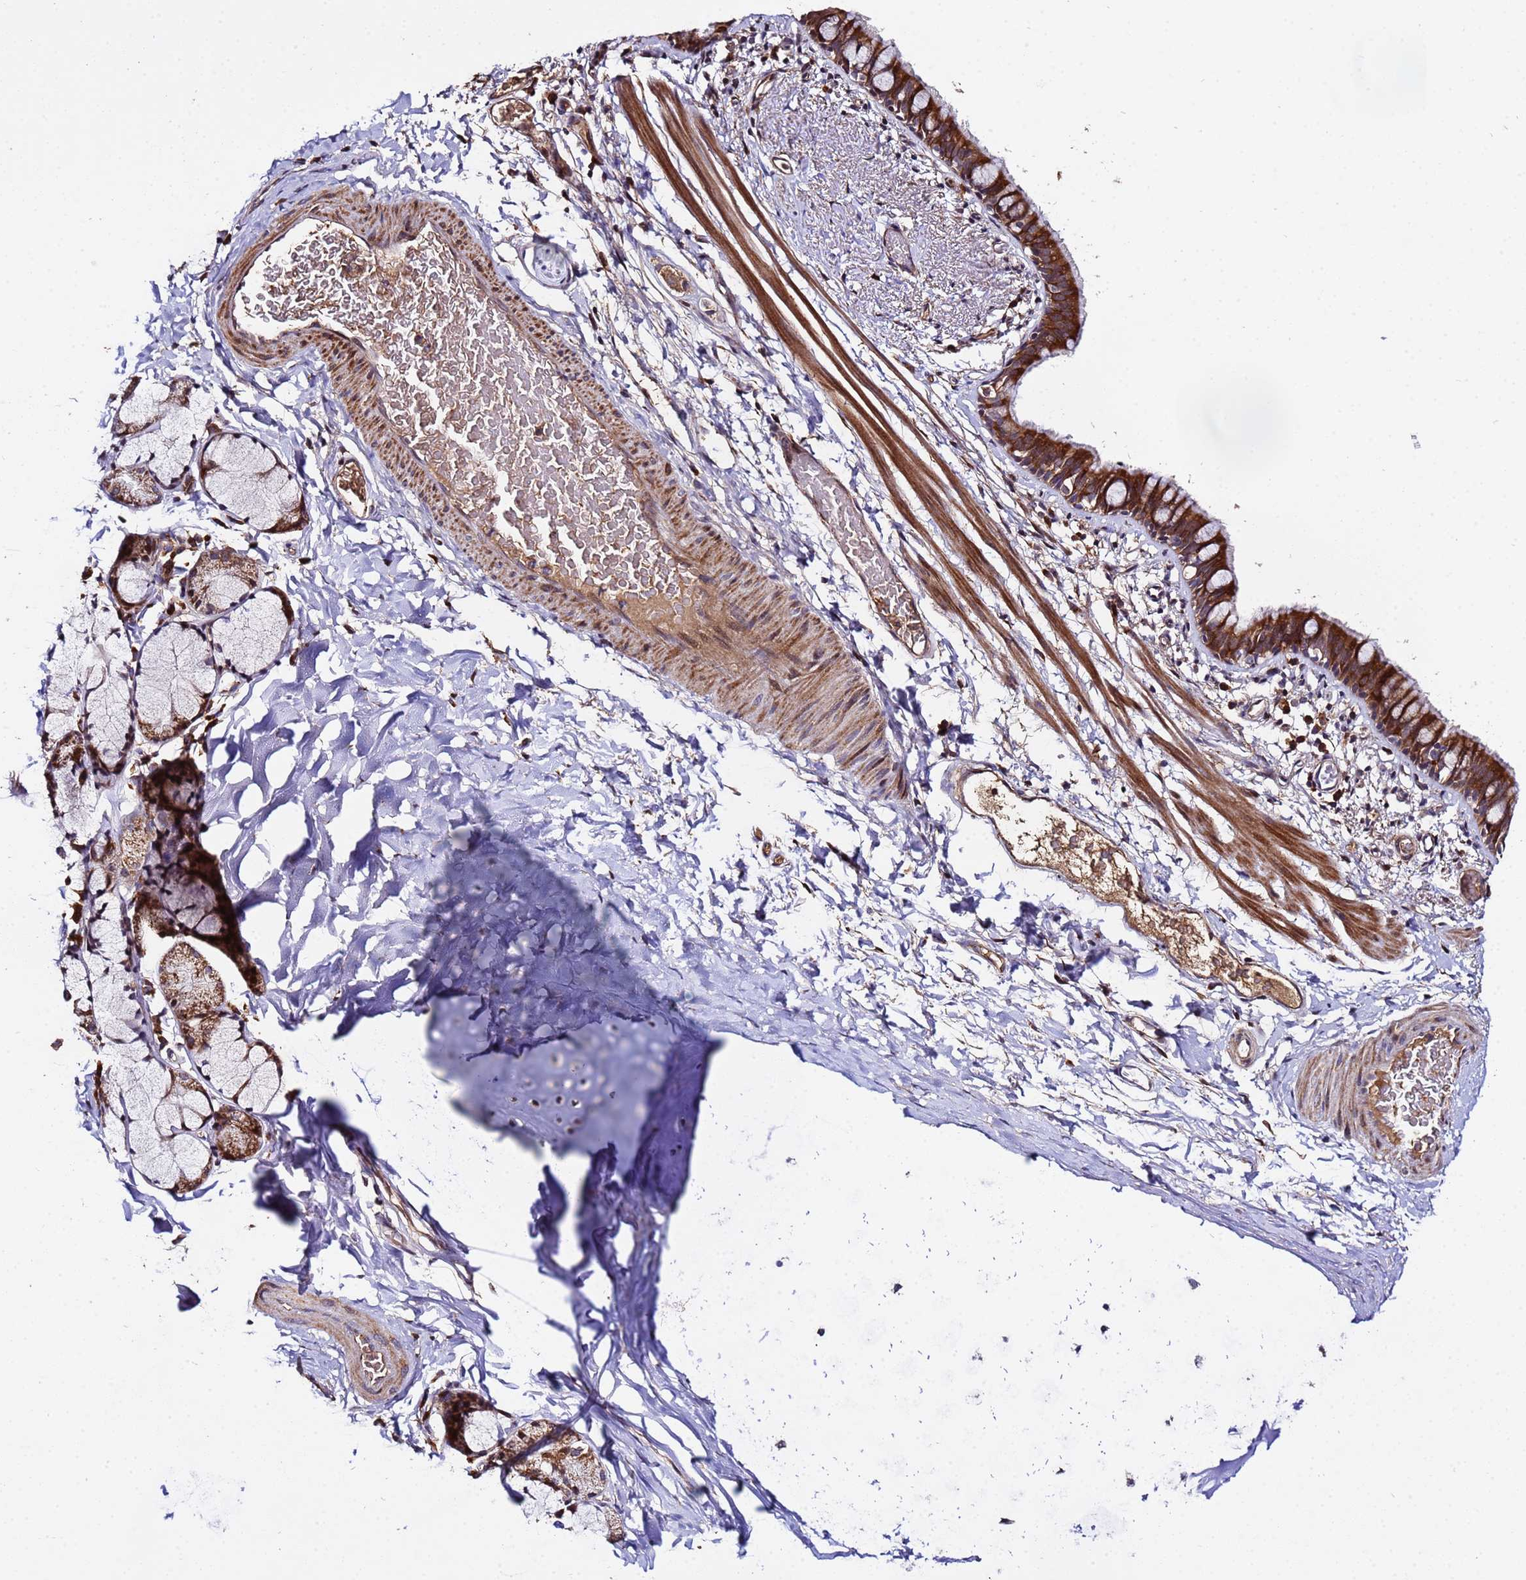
{"staining": {"intensity": "strong", "quantity": ">75%", "location": "cytoplasmic/membranous,nuclear"}, "tissue": "bronchus", "cell_type": "Respiratory epithelial cells", "image_type": "normal", "snomed": [{"axis": "morphology", "description": "Normal tissue, NOS"}, {"axis": "topography", "description": "Cartilage tissue"}, {"axis": "topography", "description": "Bronchus"}], "caption": "Immunohistochemistry (IHC) of benign human bronchus reveals high levels of strong cytoplasmic/membranous,nuclear staining in approximately >75% of respiratory epithelial cells.", "gene": "WNK4", "patient": {"sex": "female", "age": 36}}